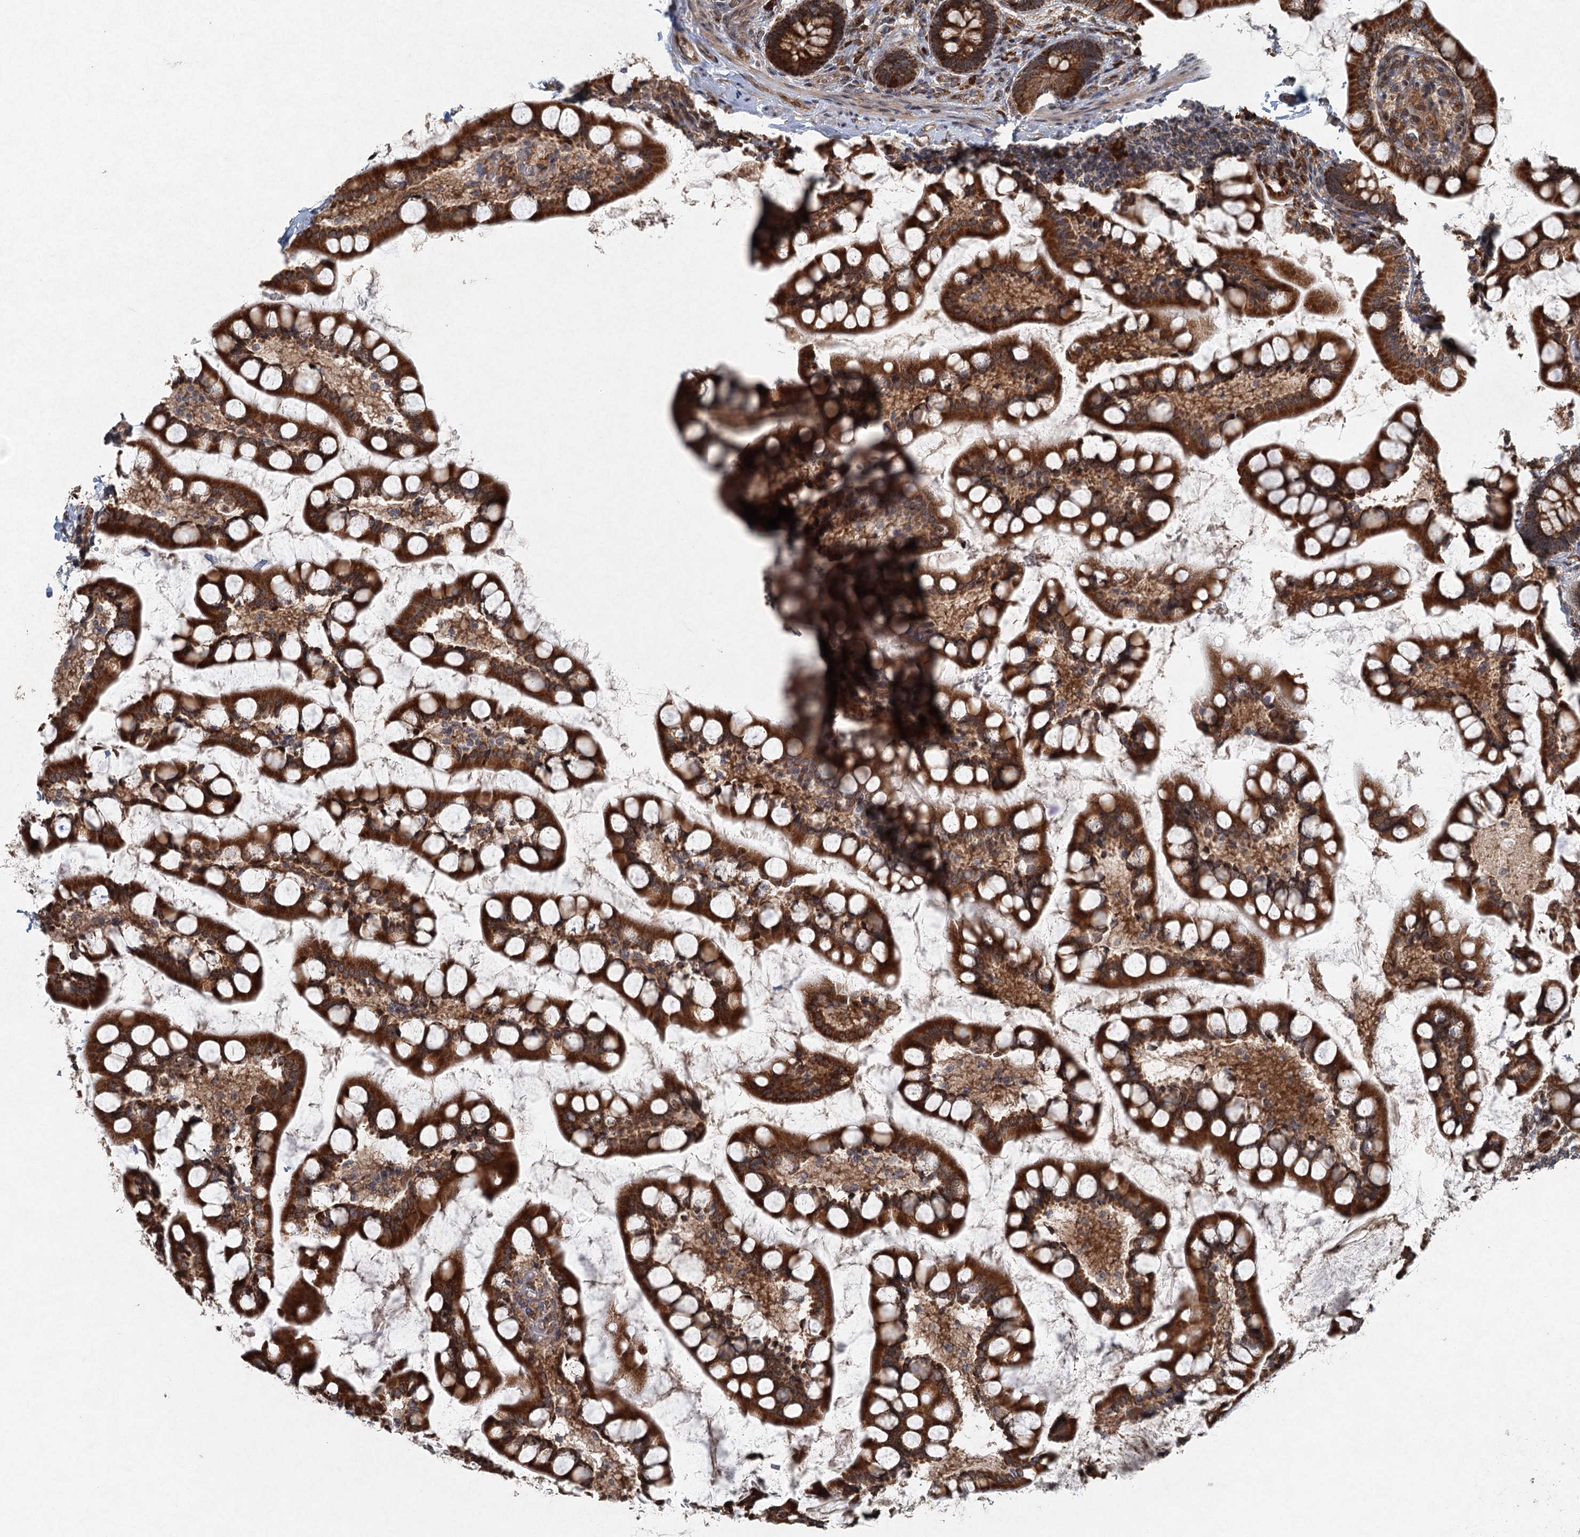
{"staining": {"intensity": "strong", "quantity": ">75%", "location": "cytoplasmic/membranous"}, "tissue": "small intestine", "cell_type": "Glandular cells", "image_type": "normal", "snomed": [{"axis": "morphology", "description": "Normal tissue, NOS"}, {"axis": "topography", "description": "Small intestine"}], "caption": "A micrograph of human small intestine stained for a protein exhibits strong cytoplasmic/membranous brown staining in glandular cells. (brown staining indicates protein expression, while blue staining denotes nuclei).", "gene": "SRPX2", "patient": {"sex": "male", "age": 52}}